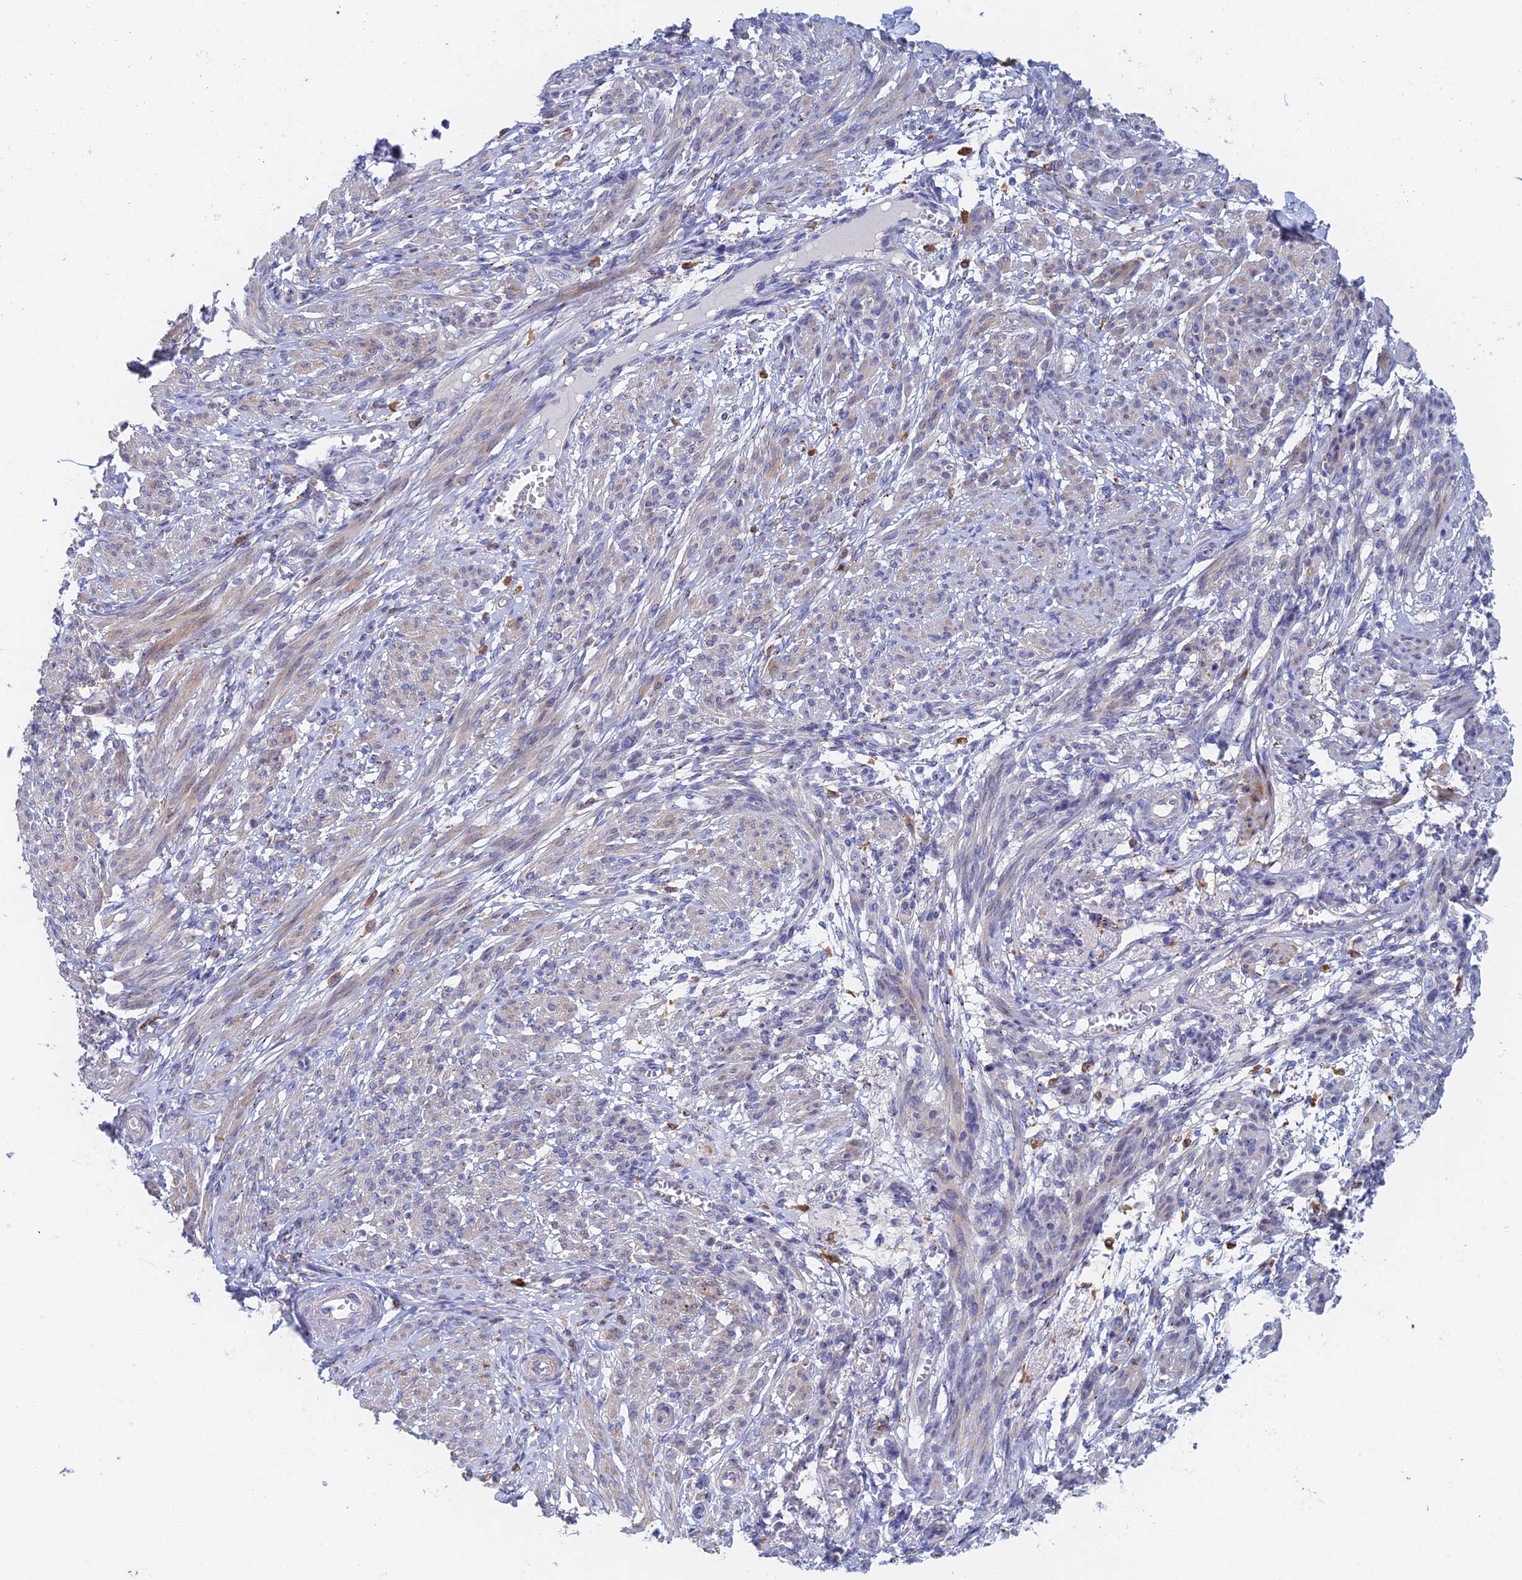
{"staining": {"intensity": "moderate", "quantity": "<25%", "location": "cytoplasmic/membranous"}, "tissue": "smooth muscle", "cell_type": "Smooth muscle cells", "image_type": "normal", "snomed": [{"axis": "morphology", "description": "Normal tissue, NOS"}, {"axis": "topography", "description": "Smooth muscle"}], "caption": "This is a histology image of IHC staining of unremarkable smooth muscle, which shows moderate expression in the cytoplasmic/membranous of smooth muscle cells.", "gene": "SLC24A3", "patient": {"sex": "female", "age": 39}}